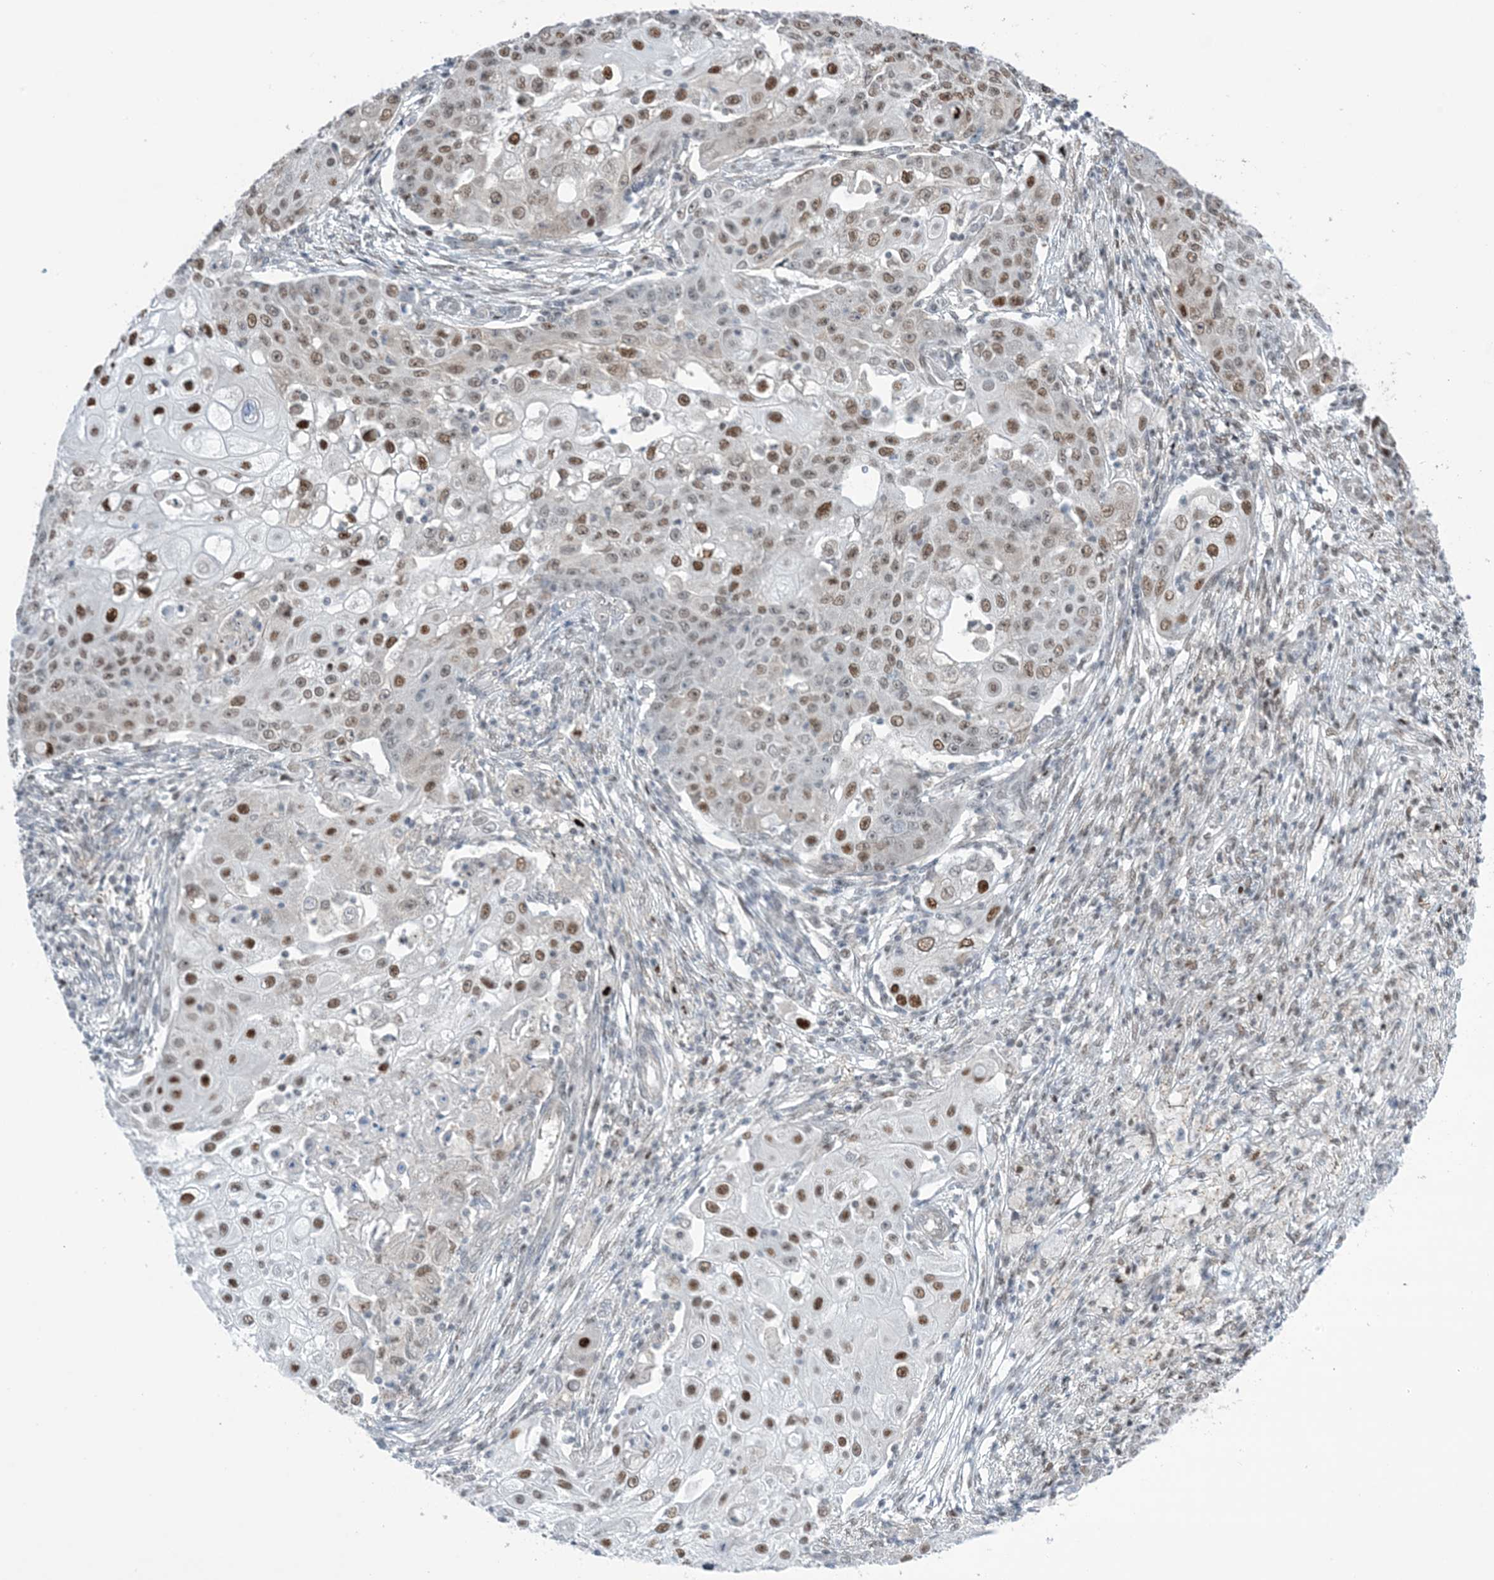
{"staining": {"intensity": "moderate", "quantity": ">75%", "location": "nuclear"}, "tissue": "ovarian cancer", "cell_type": "Tumor cells", "image_type": "cancer", "snomed": [{"axis": "morphology", "description": "Carcinoma, endometroid"}, {"axis": "topography", "description": "Ovary"}], "caption": "Ovarian cancer (endometroid carcinoma) stained with DAB immunohistochemistry (IHC) demonstrates medium levels of moderate nuclear staining in about >75% of tumor cells.", "gene": "TFPT", "patient": {"sex": "female", "age": 42}}